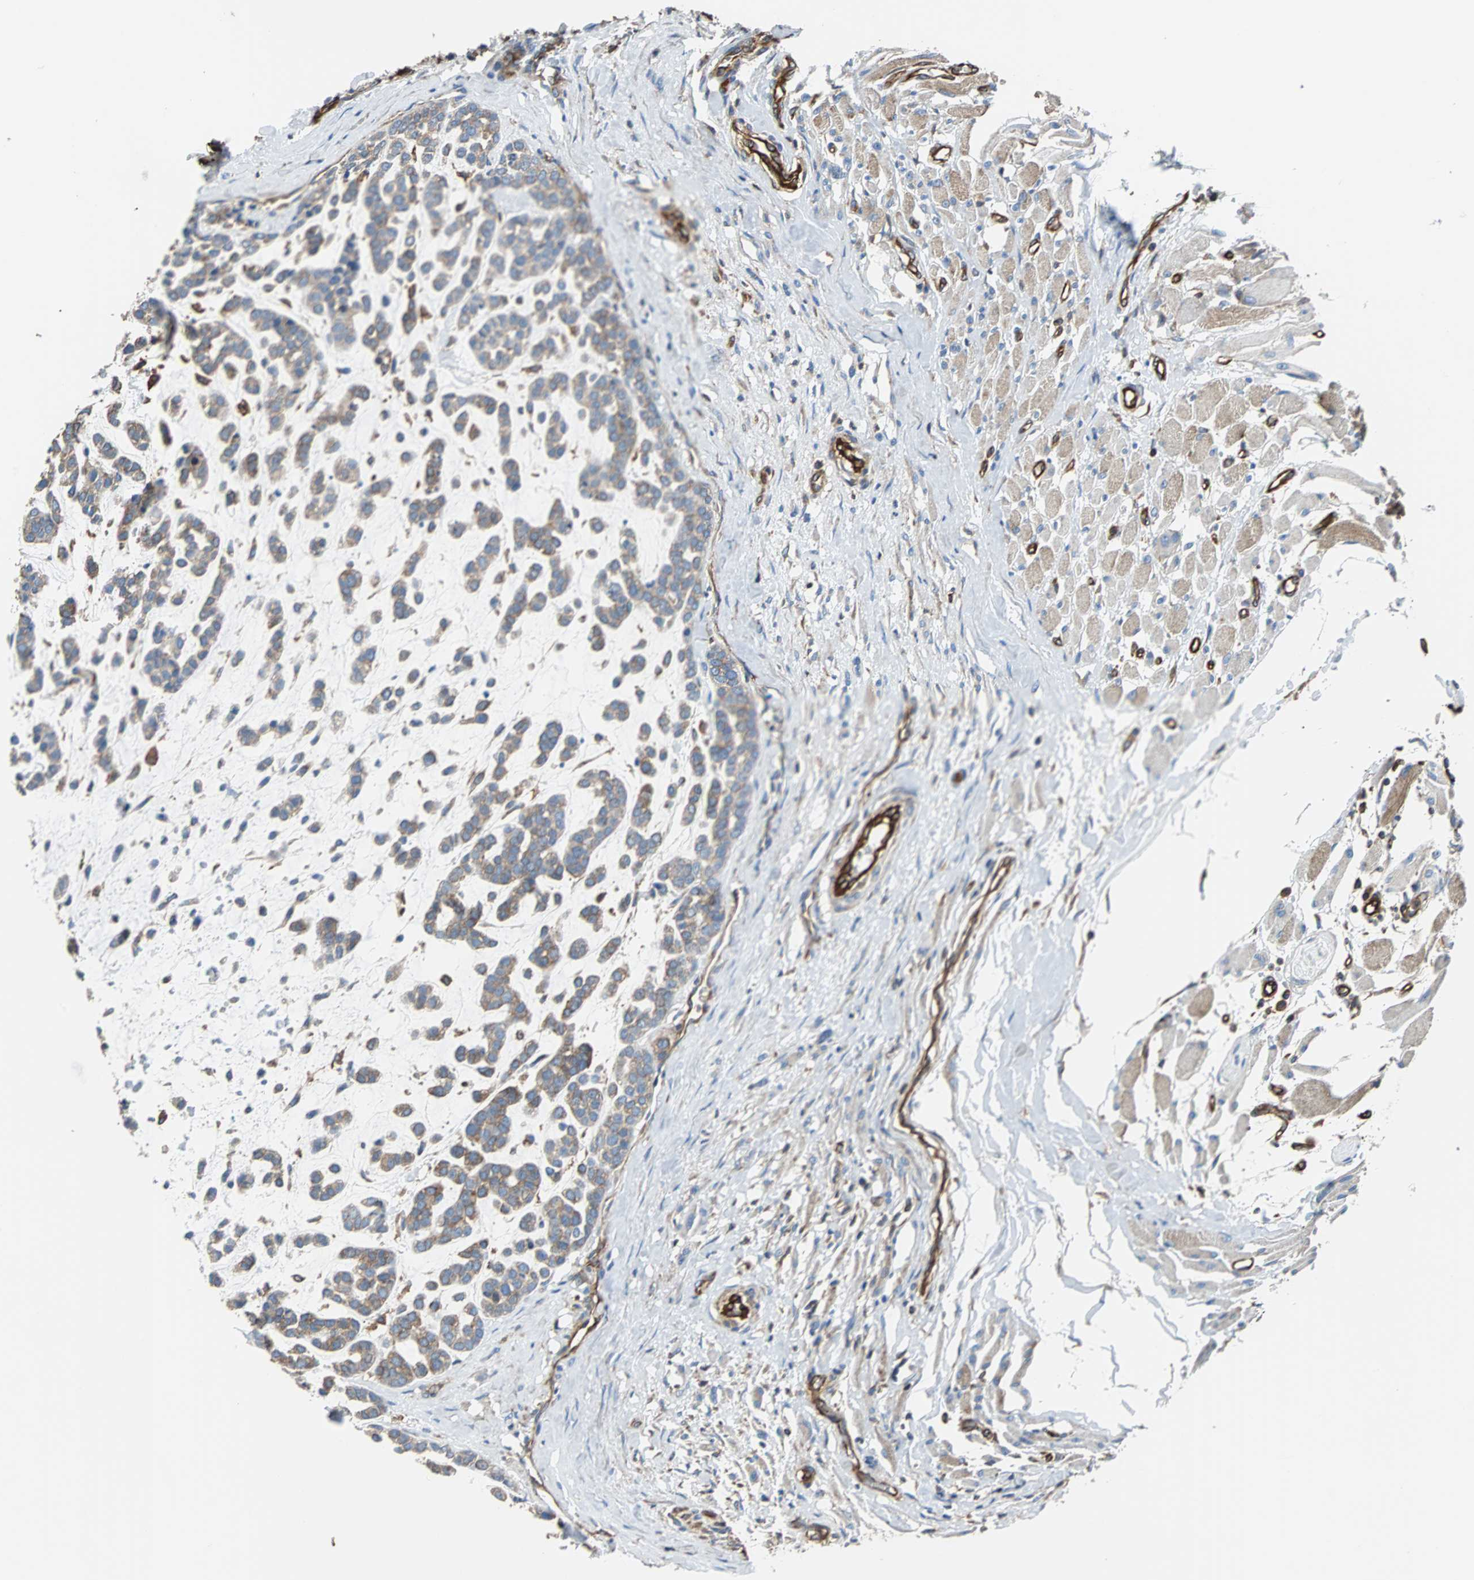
{"staining": {"intensity": "moderate", "quantity": ">75%", "location": "cytoplasmic/membranous"}, "tissue": "head and neck cancer", "cell_type": "Tumor cells", "image_type": "cancer", "snomed": [{"axis": "morphology", "description": "Adenocarcinoma, NOS"}, {"axis": "morphology", "description": "Adenoma, NOS"}, {"axis": "topography", "description": "Head-Neck"}], "caption": "Immunohistochemistry (IHC) (DAB (3,3'-diaminobenzidine)) staining of adenoma (head and neck) demonstrates moderate cytoplasmic/membranous protein expression in approximately >75% of tumor cells. (DAB (3,3'-diaminobenzidine) IHC, brown staining for protein, blue staining for nuclei).", "gene": "PLCG2", "patient": {"sex": "female", "age": 55}}